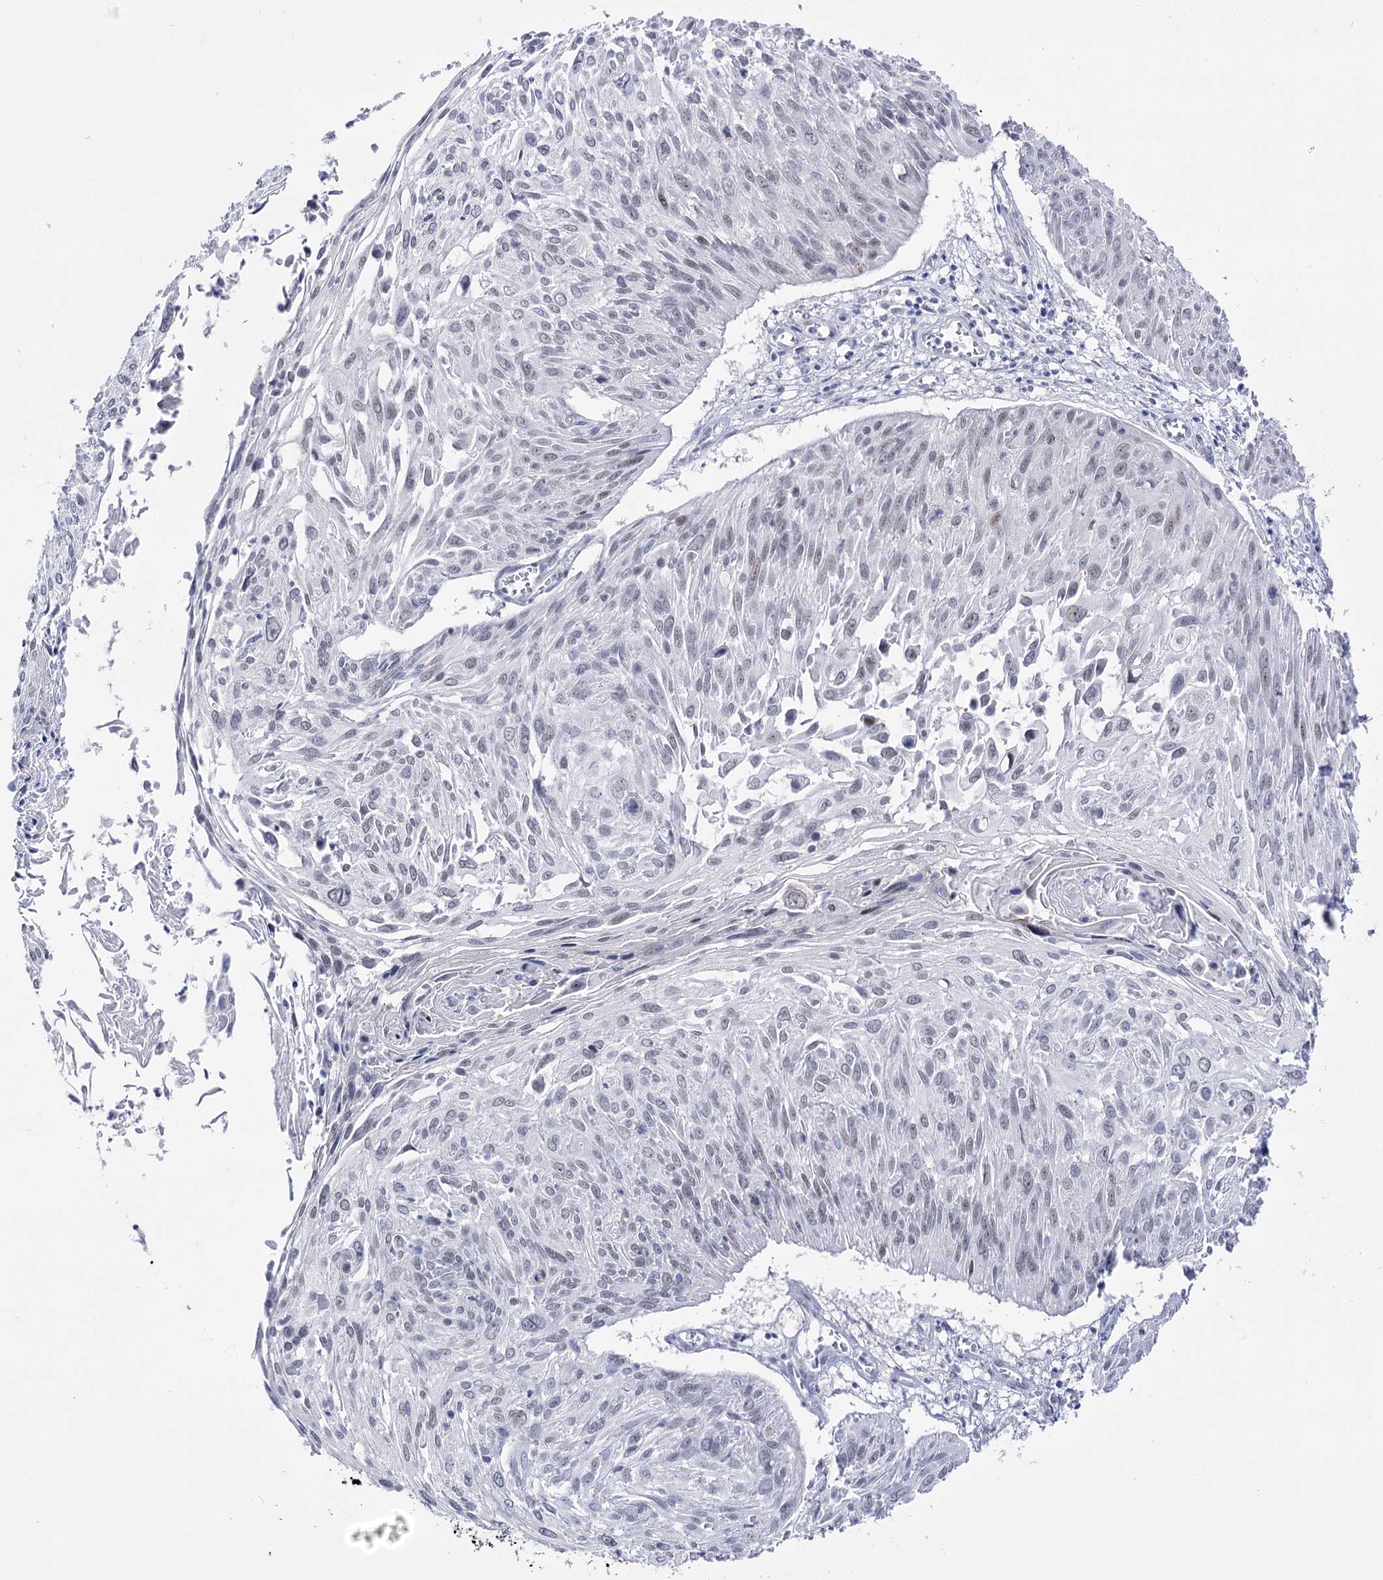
{"staining": {"intensity": "negative", "quantity": "none", "location": "none"}, "tissue": "cervical cancer", "cell_type": "Tumor cells", "image_type": "cancer", "snomed": [{"axis": "morphology", "description": "Squamous cell carcinoma, NOS"}, {"axis": "topography", "description": "Cervix"}], "caption": "A high-resolution image shows IHC staining of cervical cancer, which shows no significant expression in tumor cells.", "gene": "RBM15B", "patient": {"sex": "female", "age": 51}}